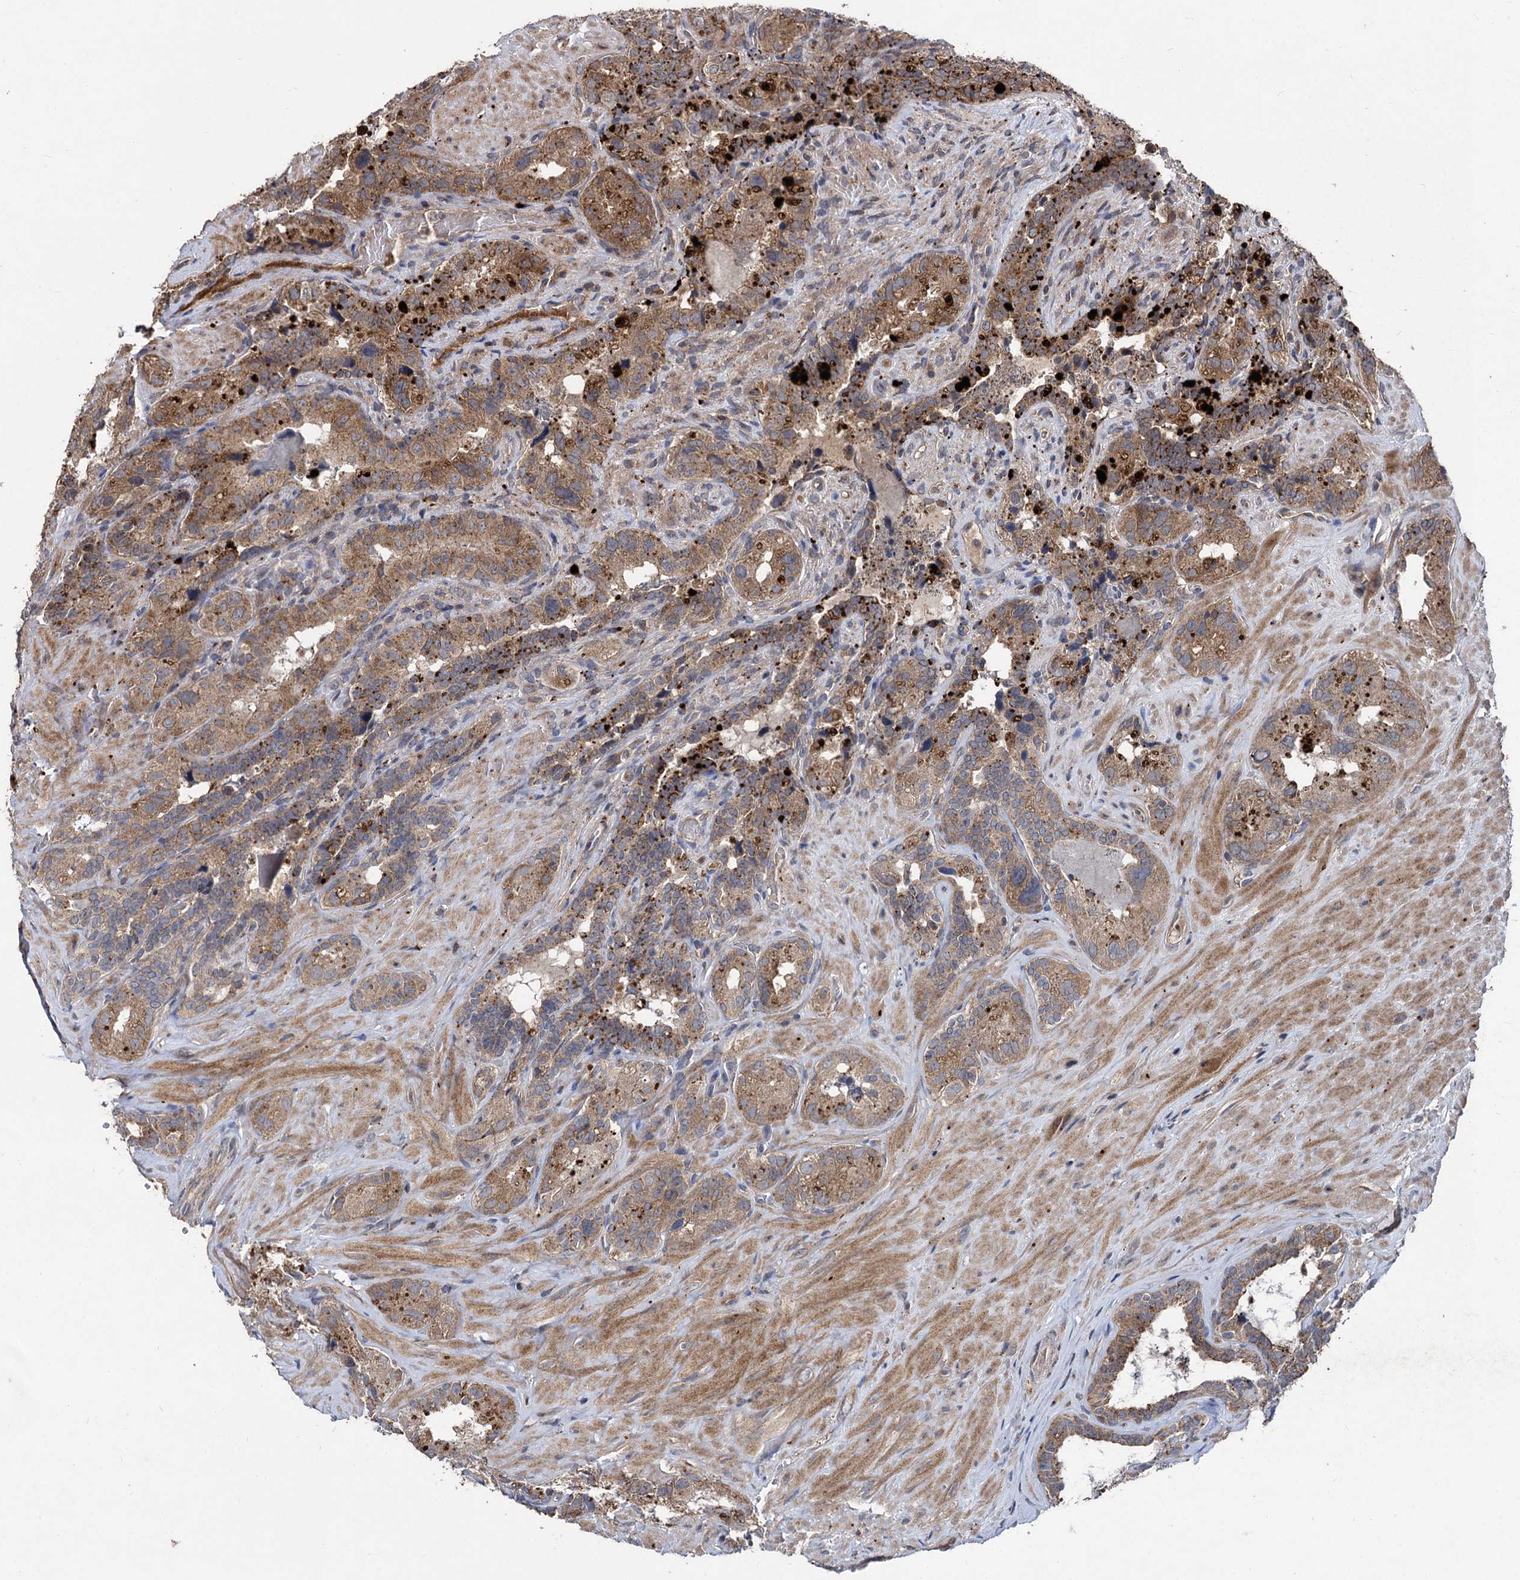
{"staining": {"intensity": "moderate", "quantity": ">75%", "location": "cytoplasmic/membranous"}, "tissue": "seminal vesicle", "cell_type": "Glandular cells", "image_type": "normal", "snomed": [{"axis": "morphology", "description": "Normal tissue, NOS"}, {"axis": "topography", "description": "Seminal veicle"}, {"axis": "topography", "description": "Peripheral nerve tissue"}], "caption": "The immunohistochemical stain labels moderate cytoplasmic/membranous positivity in glandular cells of normal seminal vesicle. (IHC, brightfield microscopy, high magnification).", "gene": "BCL2L2", "patient": {"sex": "male", "age": 67}}